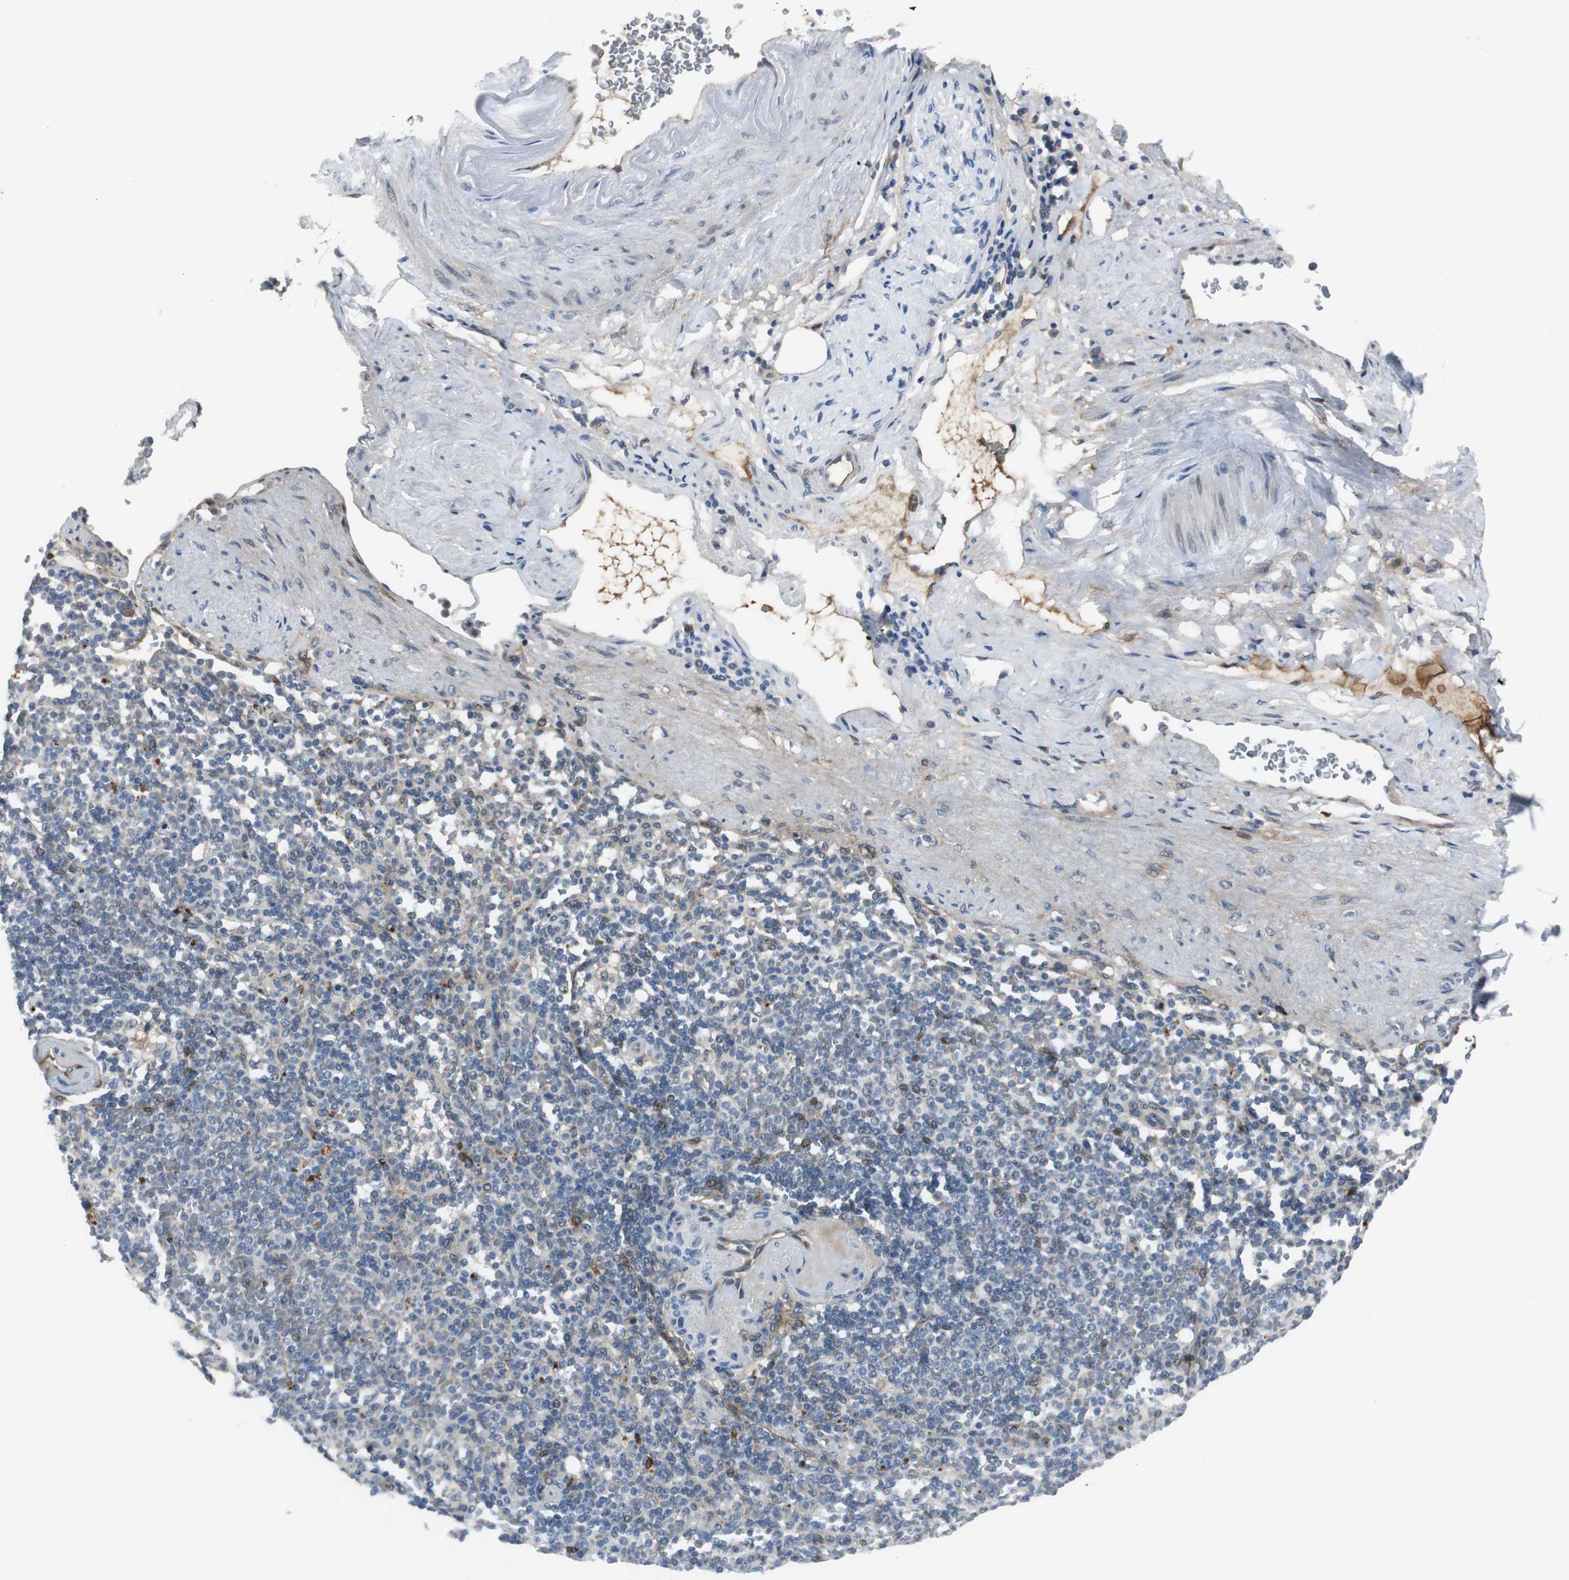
{"staining": {"intensity": "negative", "quantity": "none", "location": "none"}, "tissue": "spleen", "cell_type": "Cells in red pulp", "image_type": "normal", "snomed": [{"axis": "morphology", "description": "Normal tissue, NOS"}, {"axis": "topography", "description": "Spleen"}], "caption": "This image is of normal spleen stained with immunohistochemistry (IHC) to label a protein in brown with the nuclei are counter-stained blue. There is no staining in cells in red pulp. (DAB IHC visualized using brightfield microscopy, high magnification).", "gene": "FHL2", "patient": {"sex": "female", "age": 74}}